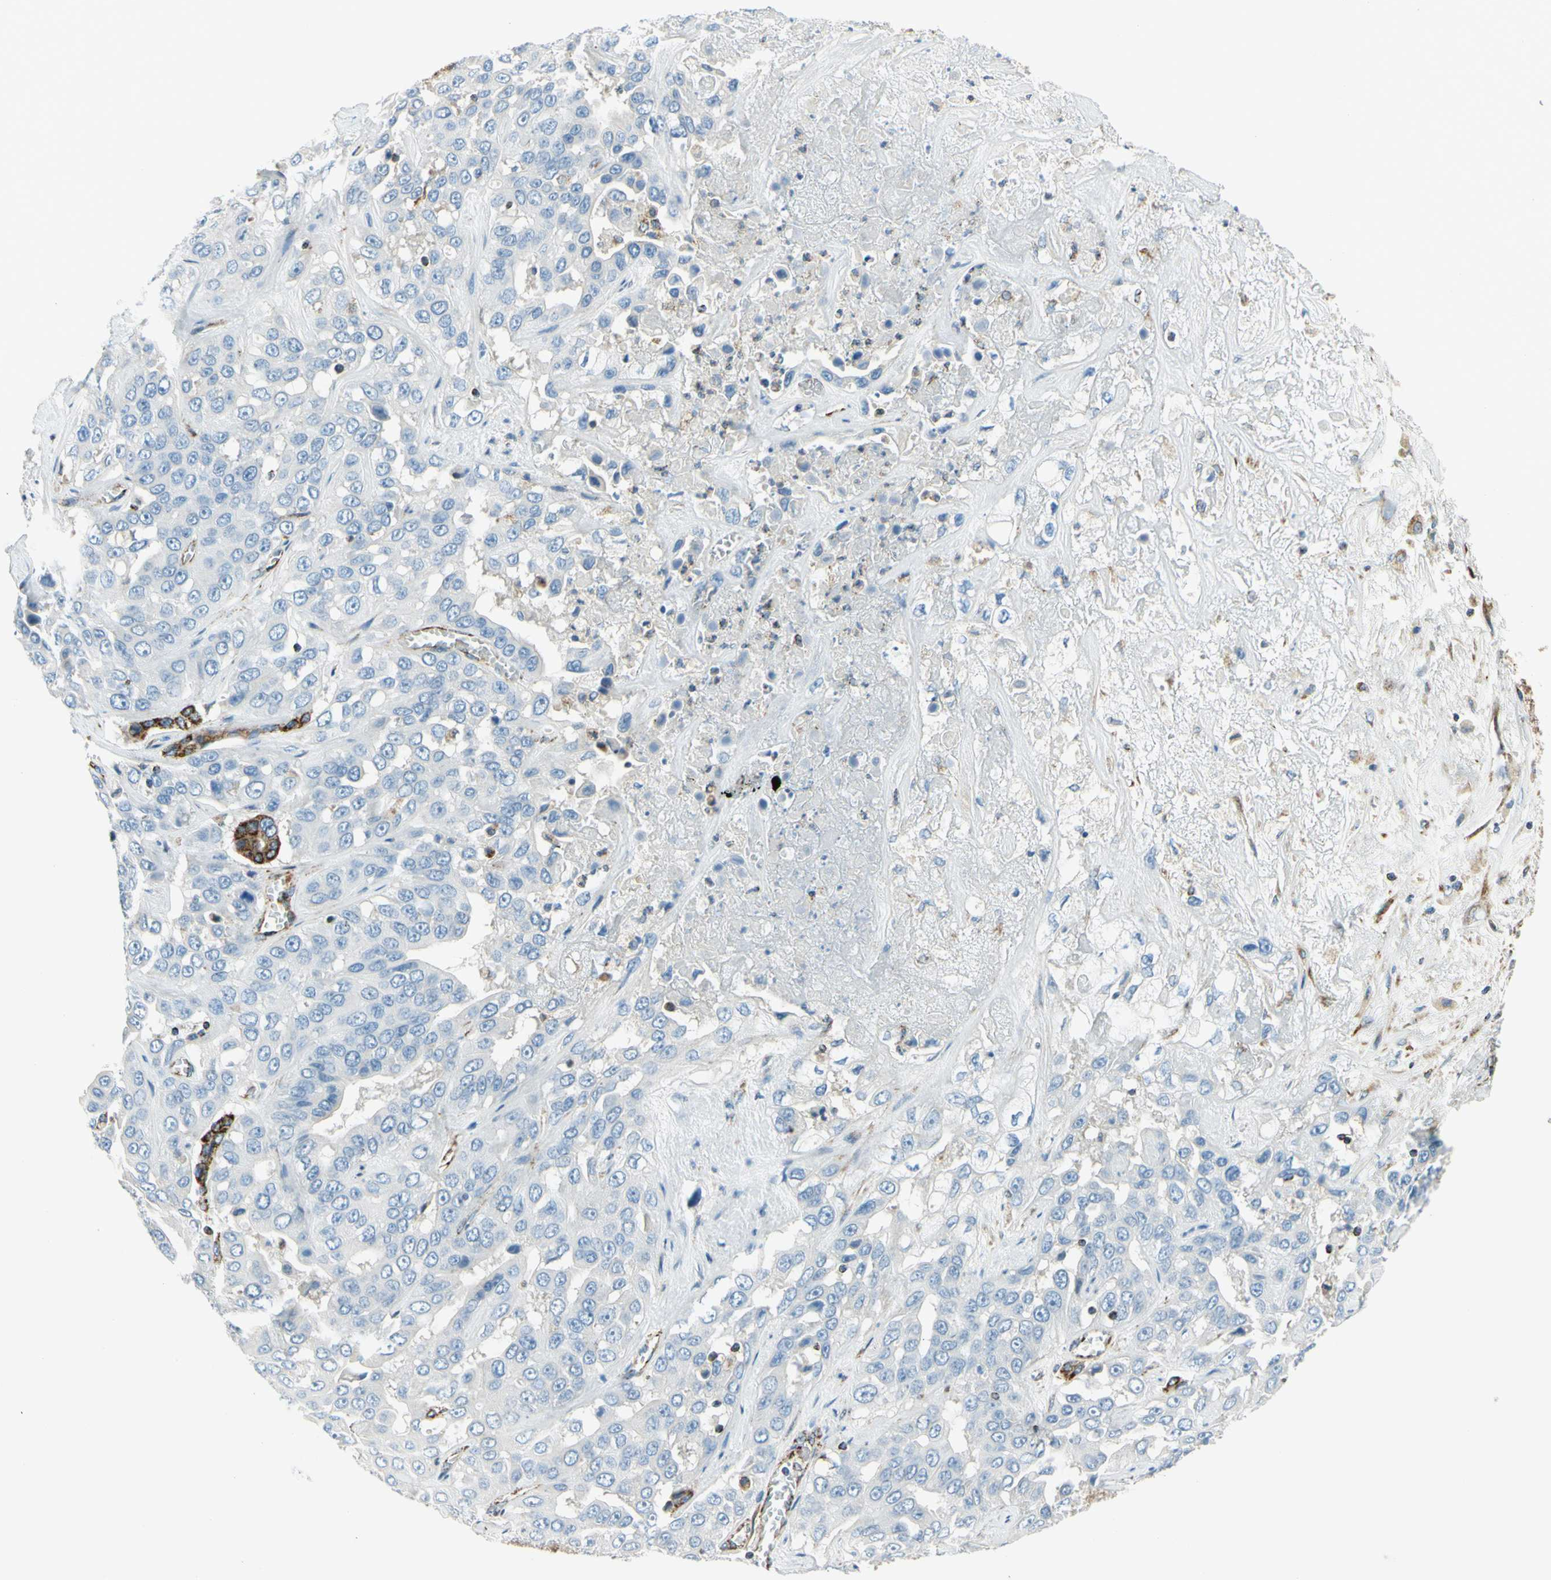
{"staining": {"intensity": "negative", "quantity": "none", "location": "none"}, "tissue": "liver cancer", "cell_type": "Tumor cells", "image_type": "cancer", "snomed": [{"axis": "morphology", "description": "Cholangiocarcinoma"}, {"axis": "topography", "description": "Liver"}], "caption": "IHC micrograph of human liver cholangiocarcinoma stained for a protein (brown), which displays no positivity in tumor cells. Nuclei are stained in blue.", "gene": "MAVS", "patient": {"sex": "female", "age": 52}}